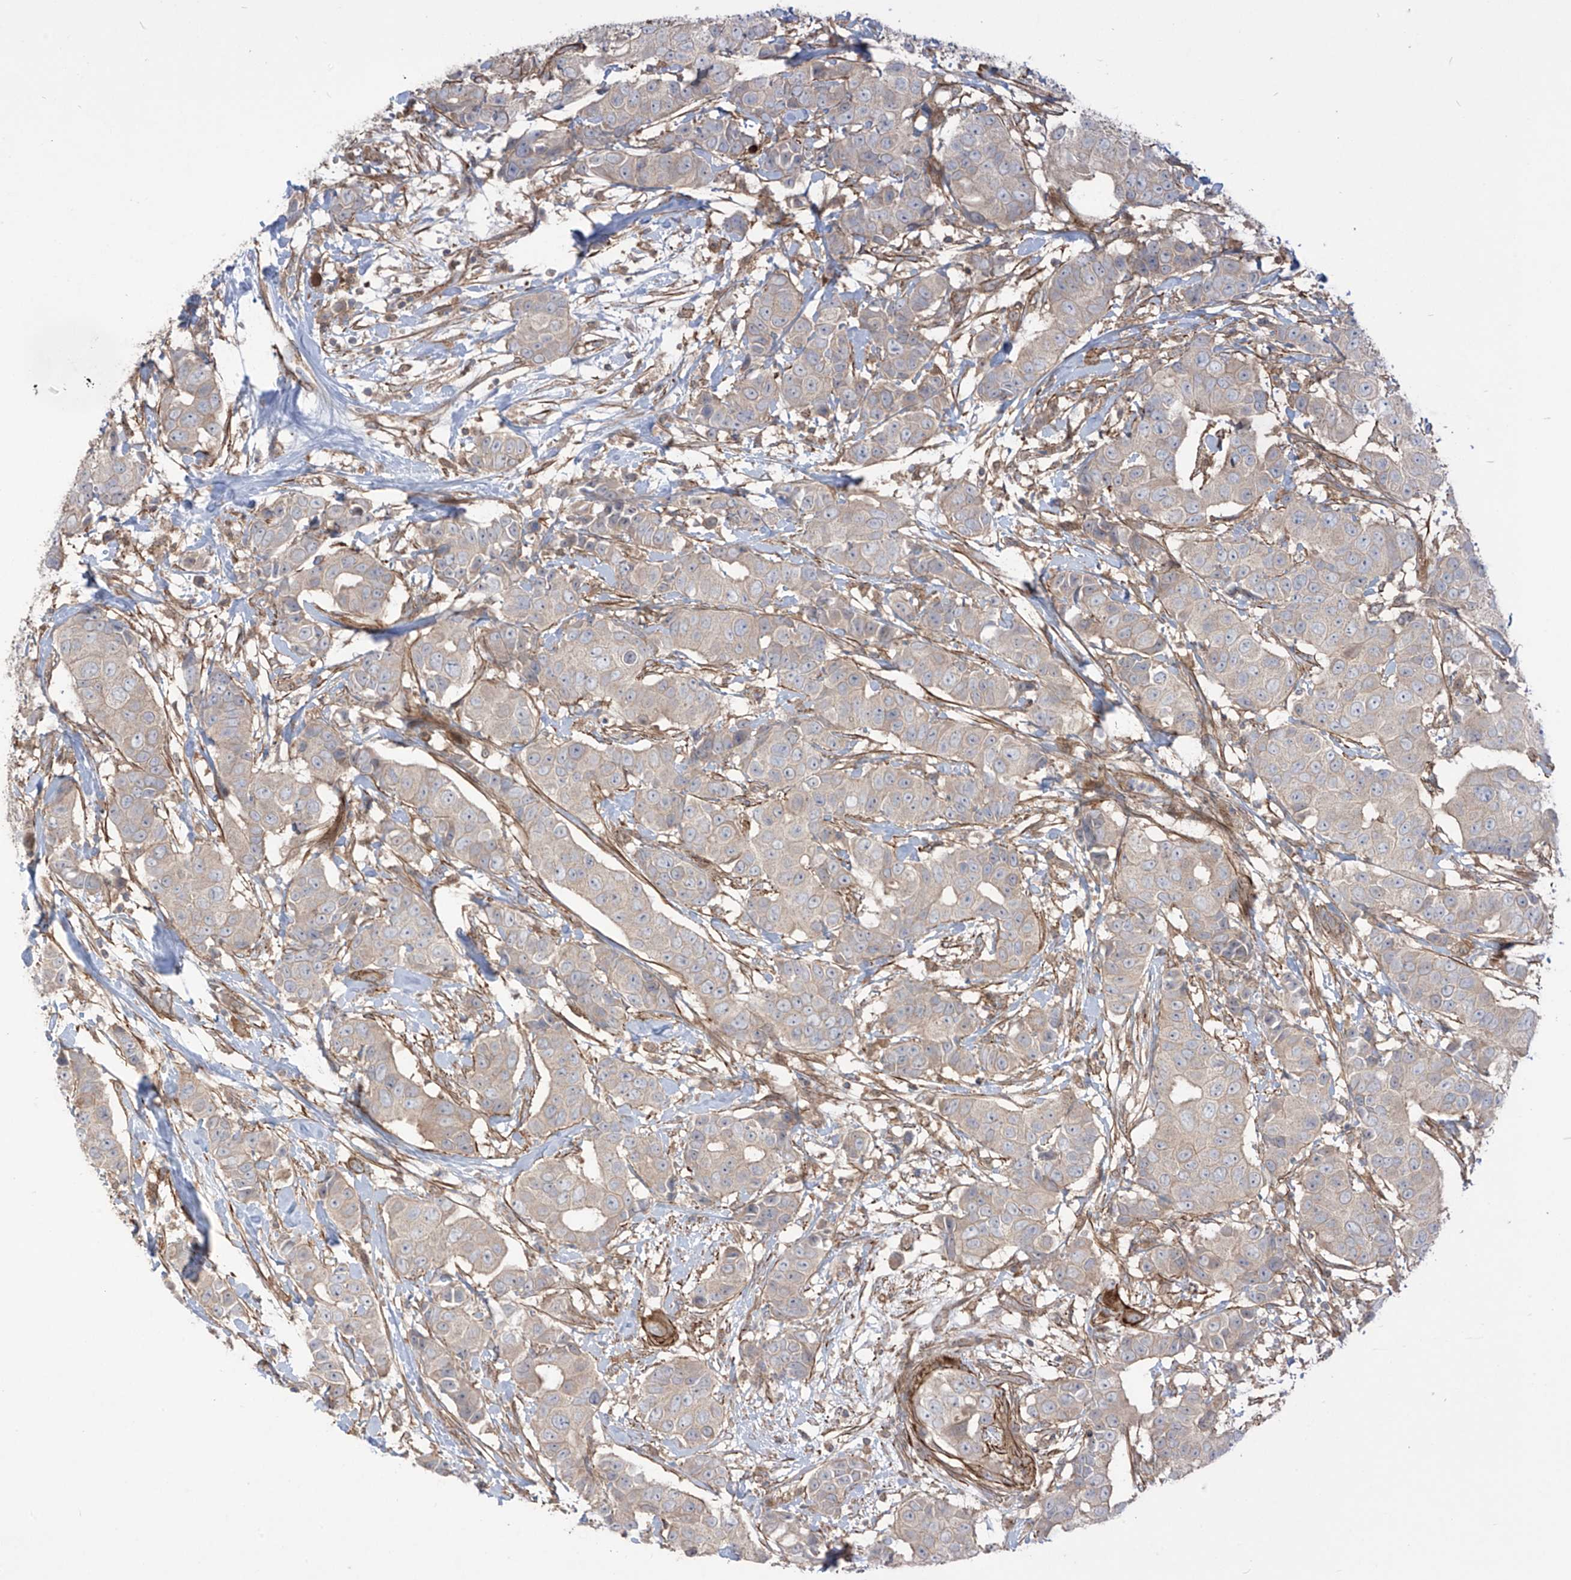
{"staining": {"intensity": "negative", "quantity": "none", "location": "none"}, "tissue": "breast cancer", "cell_type": "Tumor cells", "image_type": "cancer", "snomed": [{"axis": "morphology", "description": "Normal tissue, NOS"}, {"axis": "morphology", "description": "Duct carcinoma"}, {"axis": "topography", "description": "Breast"}], "caption": "A histopathology image of breast invasive ductal carcinoma stained for a protein reveals no brown staining in tumor cells. (Stains: DAB immunohistochemistry with hematoxylin counter stain, Microscopy: brightfield microscopy at high magnification).", "gene": "TRMU", "patient": {"sex": "female", "age": 39}}